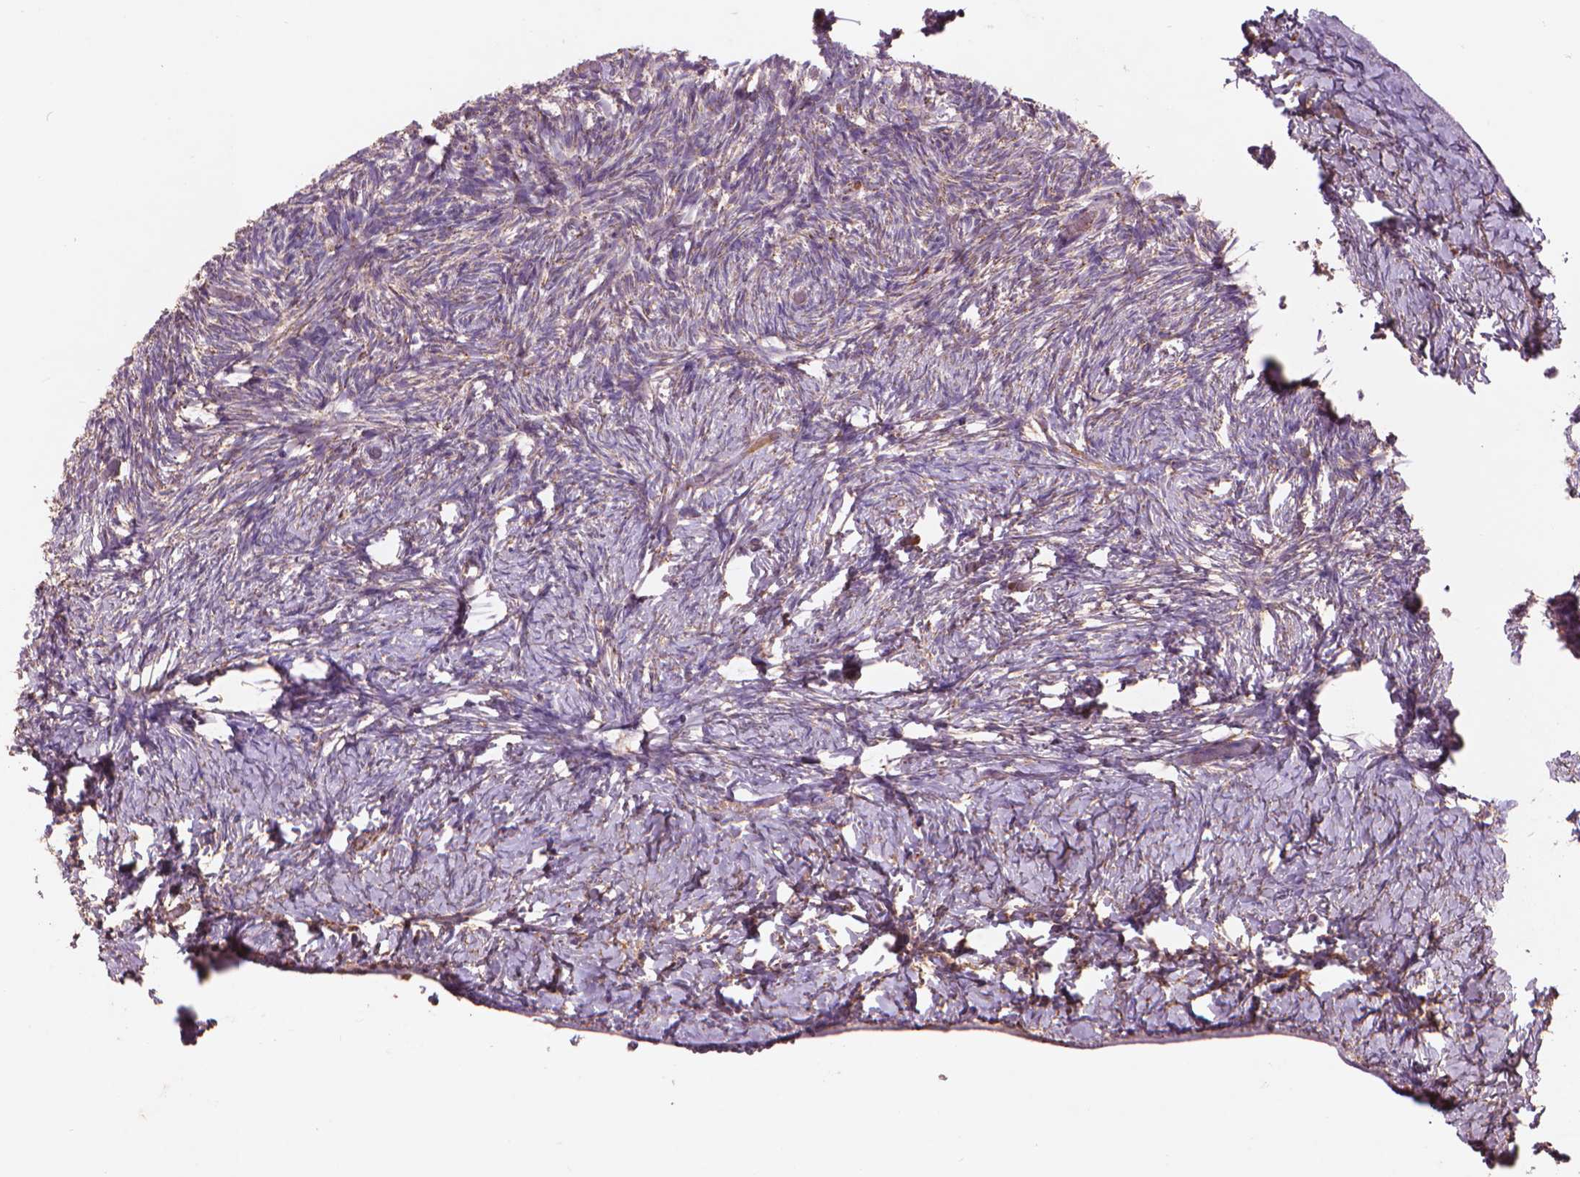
{"staining": {"intensity": "weak", "quantity": "25%-75%", "location": "cytoplasmic/membranous"}, "tissue": "ovary", "cell_type": "Ovarian stroma cells", "image_type": "normal", "snomed": [{"axis": "morphology", "description": "Normal tissue, NOS"}, {"axis": "topography", "description": "Ovary"}], "caption": "Brown immunohistochemical staining in normal human ovary displays weak cytoplasmic/membranous positivity in approximately 25%-75% of ovarian stroma cells. The protein is shown in brown color, while the nuclei are stained blue.", "gene": "NLRX1", "patient": {"sex": "female", "age": 39}}